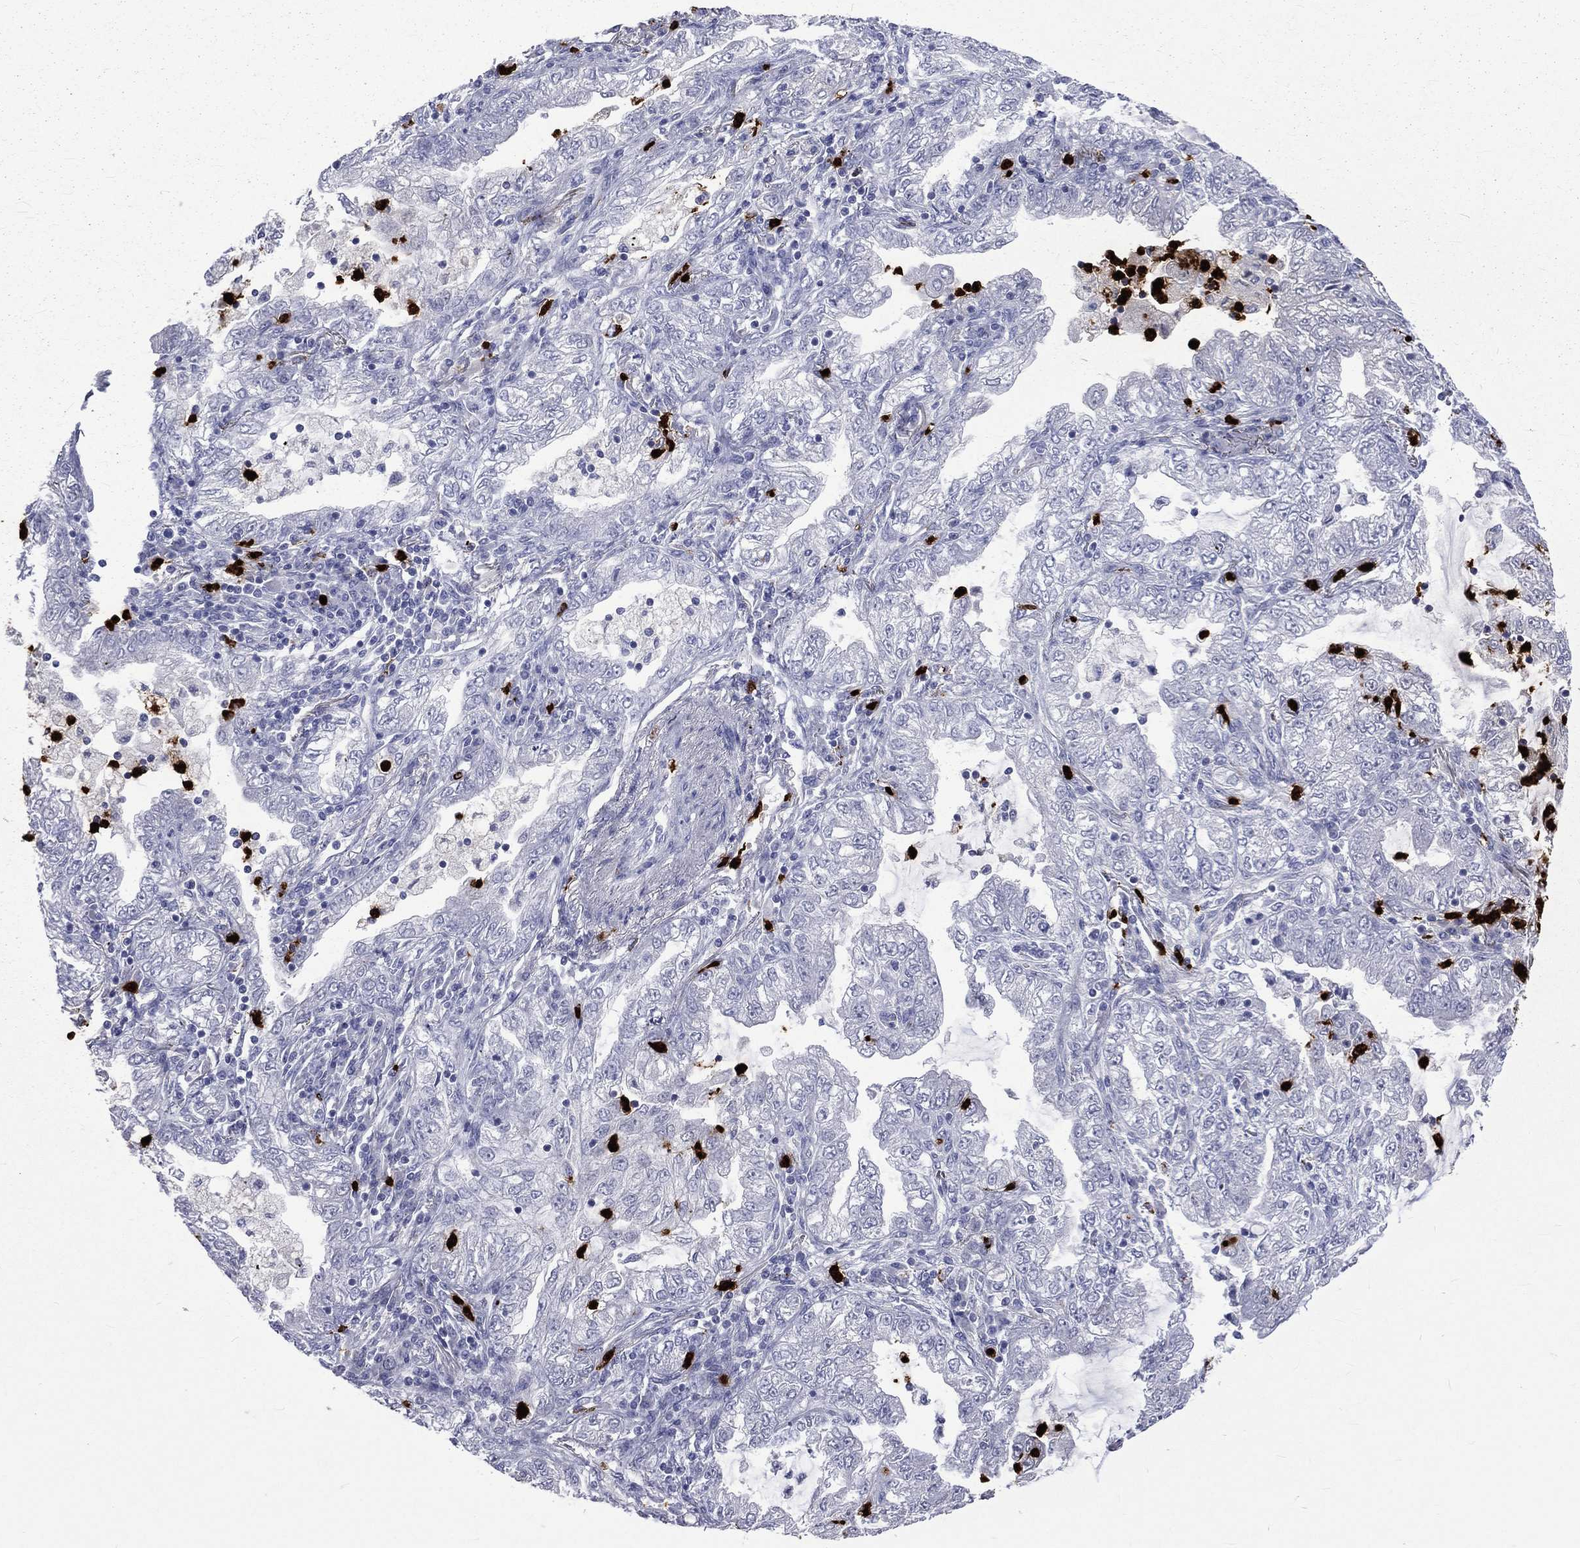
{"staining": {"intensity": "negative", "quantity": "none", "location": "none"}, "tissue": "lung cancer", "cell_type": "Tumor cells", "image_type": "cancer", "snomed": [{"axis": "morphology", "description": "Adenocarcinoma, NOS"}, {"axis": "topography", "description": "Lung"}], "caption": "An immunohistochemistry histopathology image of adenocarcinoma (lung) is shown. There is no staining in tumor cells of adenocarcinoma (lung).", "gene": "ELANE", "patient": {"sex": "female", "age": 73}}